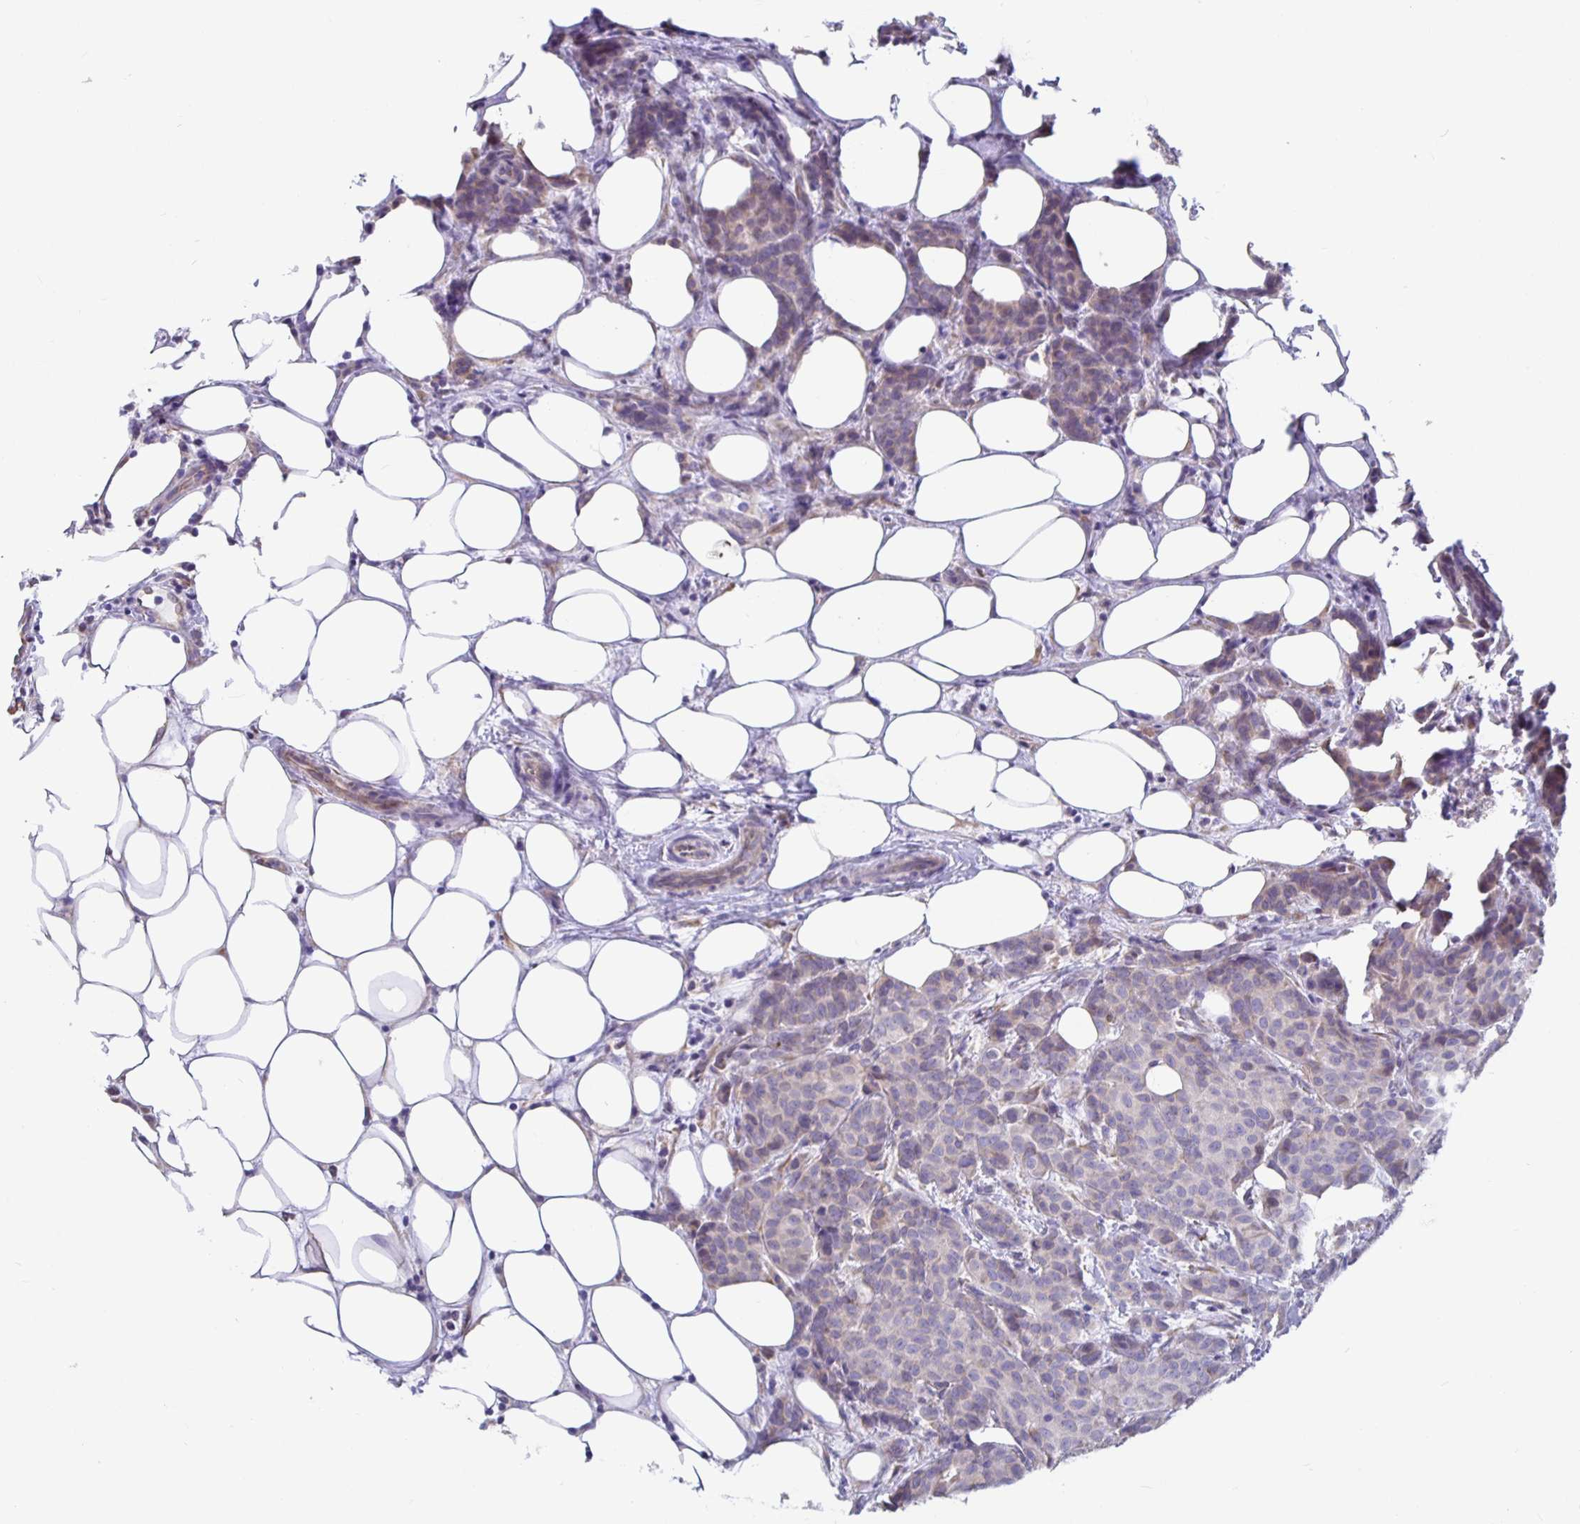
{"staining": {"intensity": "weak", "quantity": "<25%", "location": "cytoplasmic/membranous"}, "tissue": "breast cancer", "cell_type": "Tumor cells", "image_type": "cancer", "snomed": [{"axis": "morphology", "description": "Duct carcinoma"}, {"axis": "topography", "description": "Breast"}], "caption": "Immunohistochemical staining of human infiltrating ductal carcinoma (breast) demonstrates no significant expression in tumor cells. (DAB immunohistochemistry (IHC), high magnification).", "gene": "DNAI2", "patient": {"sex": "female", "age": 70}}